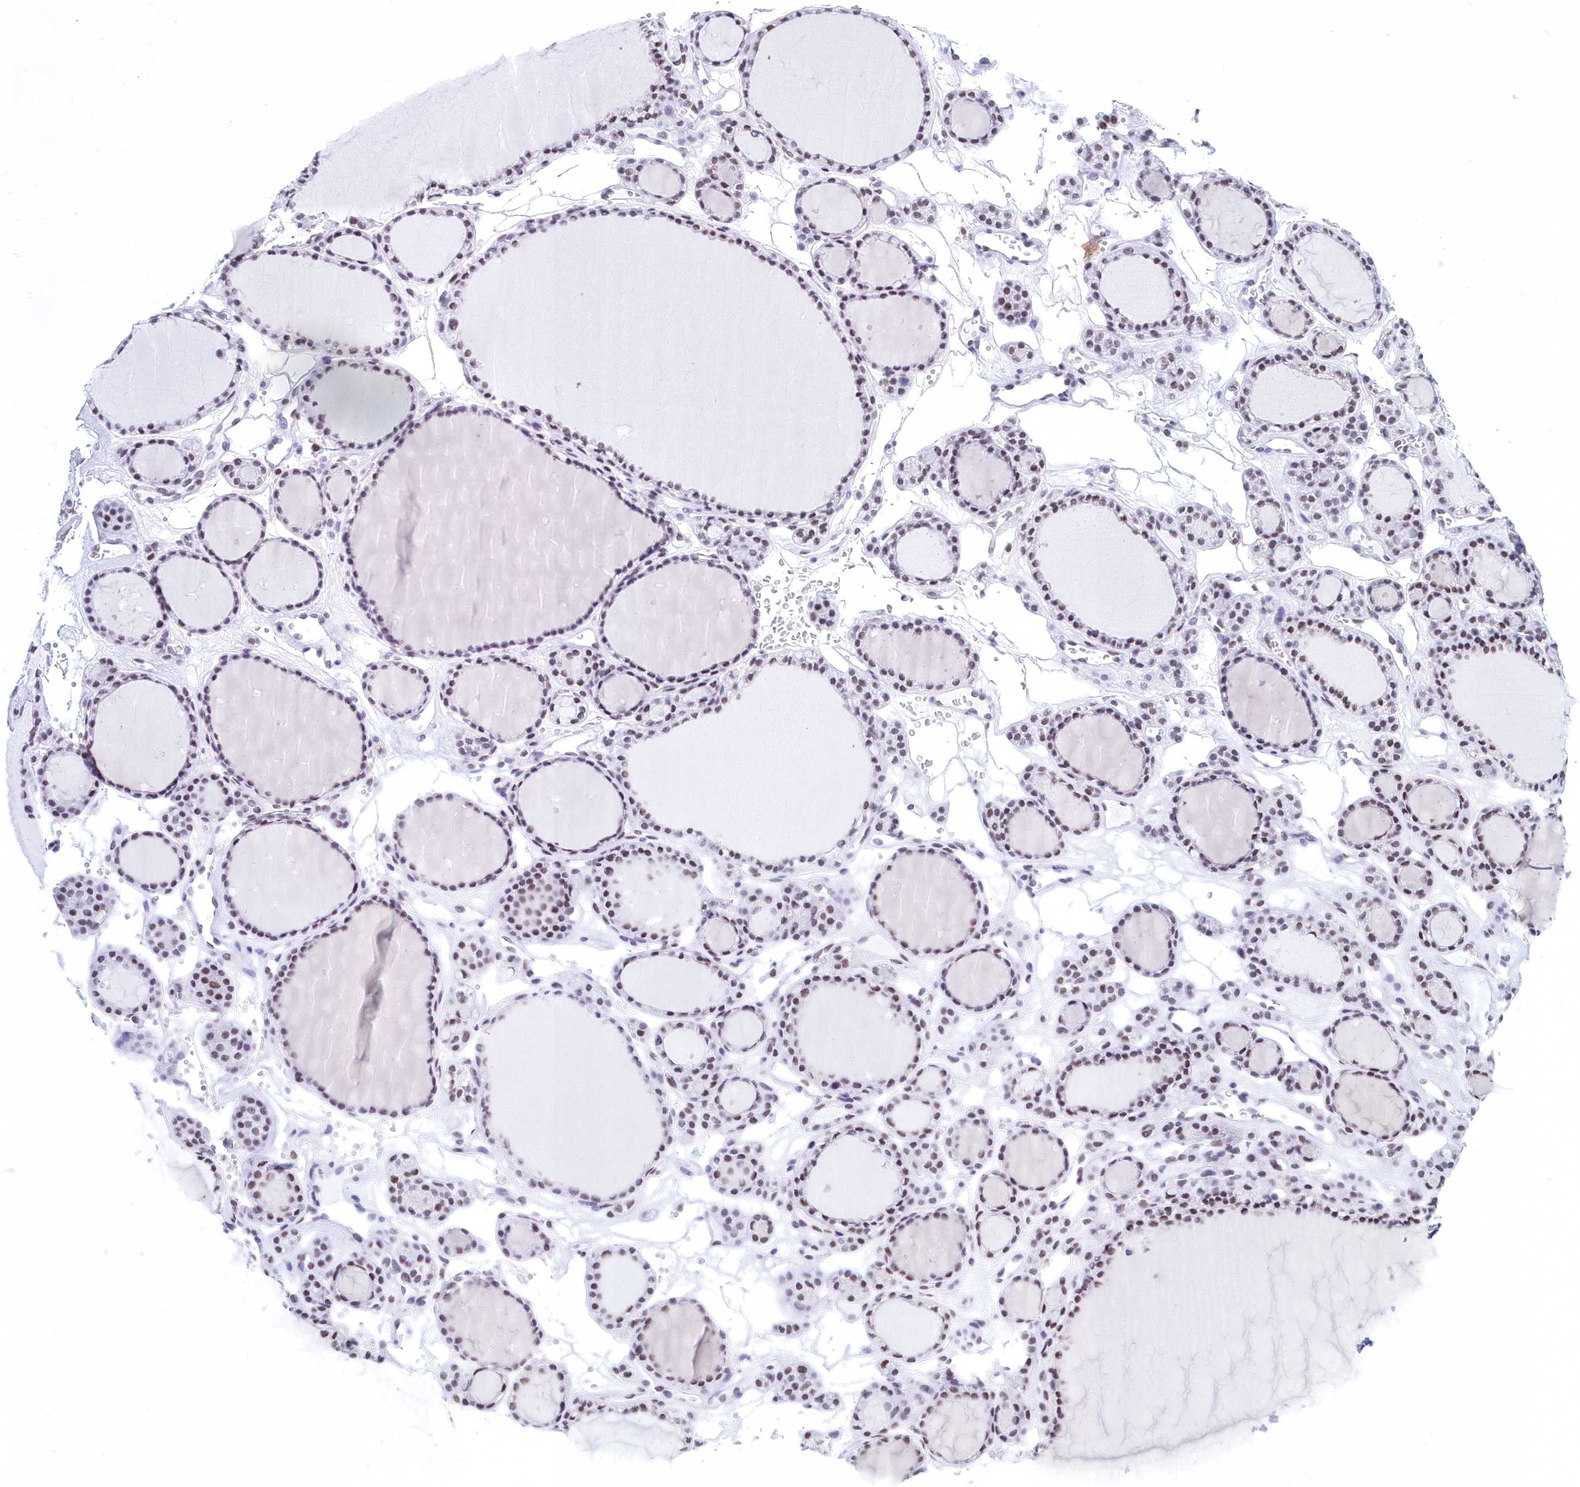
{"staining": {"intensity": "moderate", "quantity": "25%-75%", "location": "nuclear"}, "tissue": "thyroid gland", "cell_type": "Glandular cells", "image_type": "normal", "snomed": [{"axis": "morphology", "description": "Normal tissue, NOS"}, {"axis": "topography", "description": "Thyroid gland"}], "caption": "This micrograph shows IHC staining of benign thyroid gland, with medium moderate nuclear positivity in approximately 25%-75% of glandular cells.", "gene": "CDC26", "patient": {"sex": "female", "age": 28}}